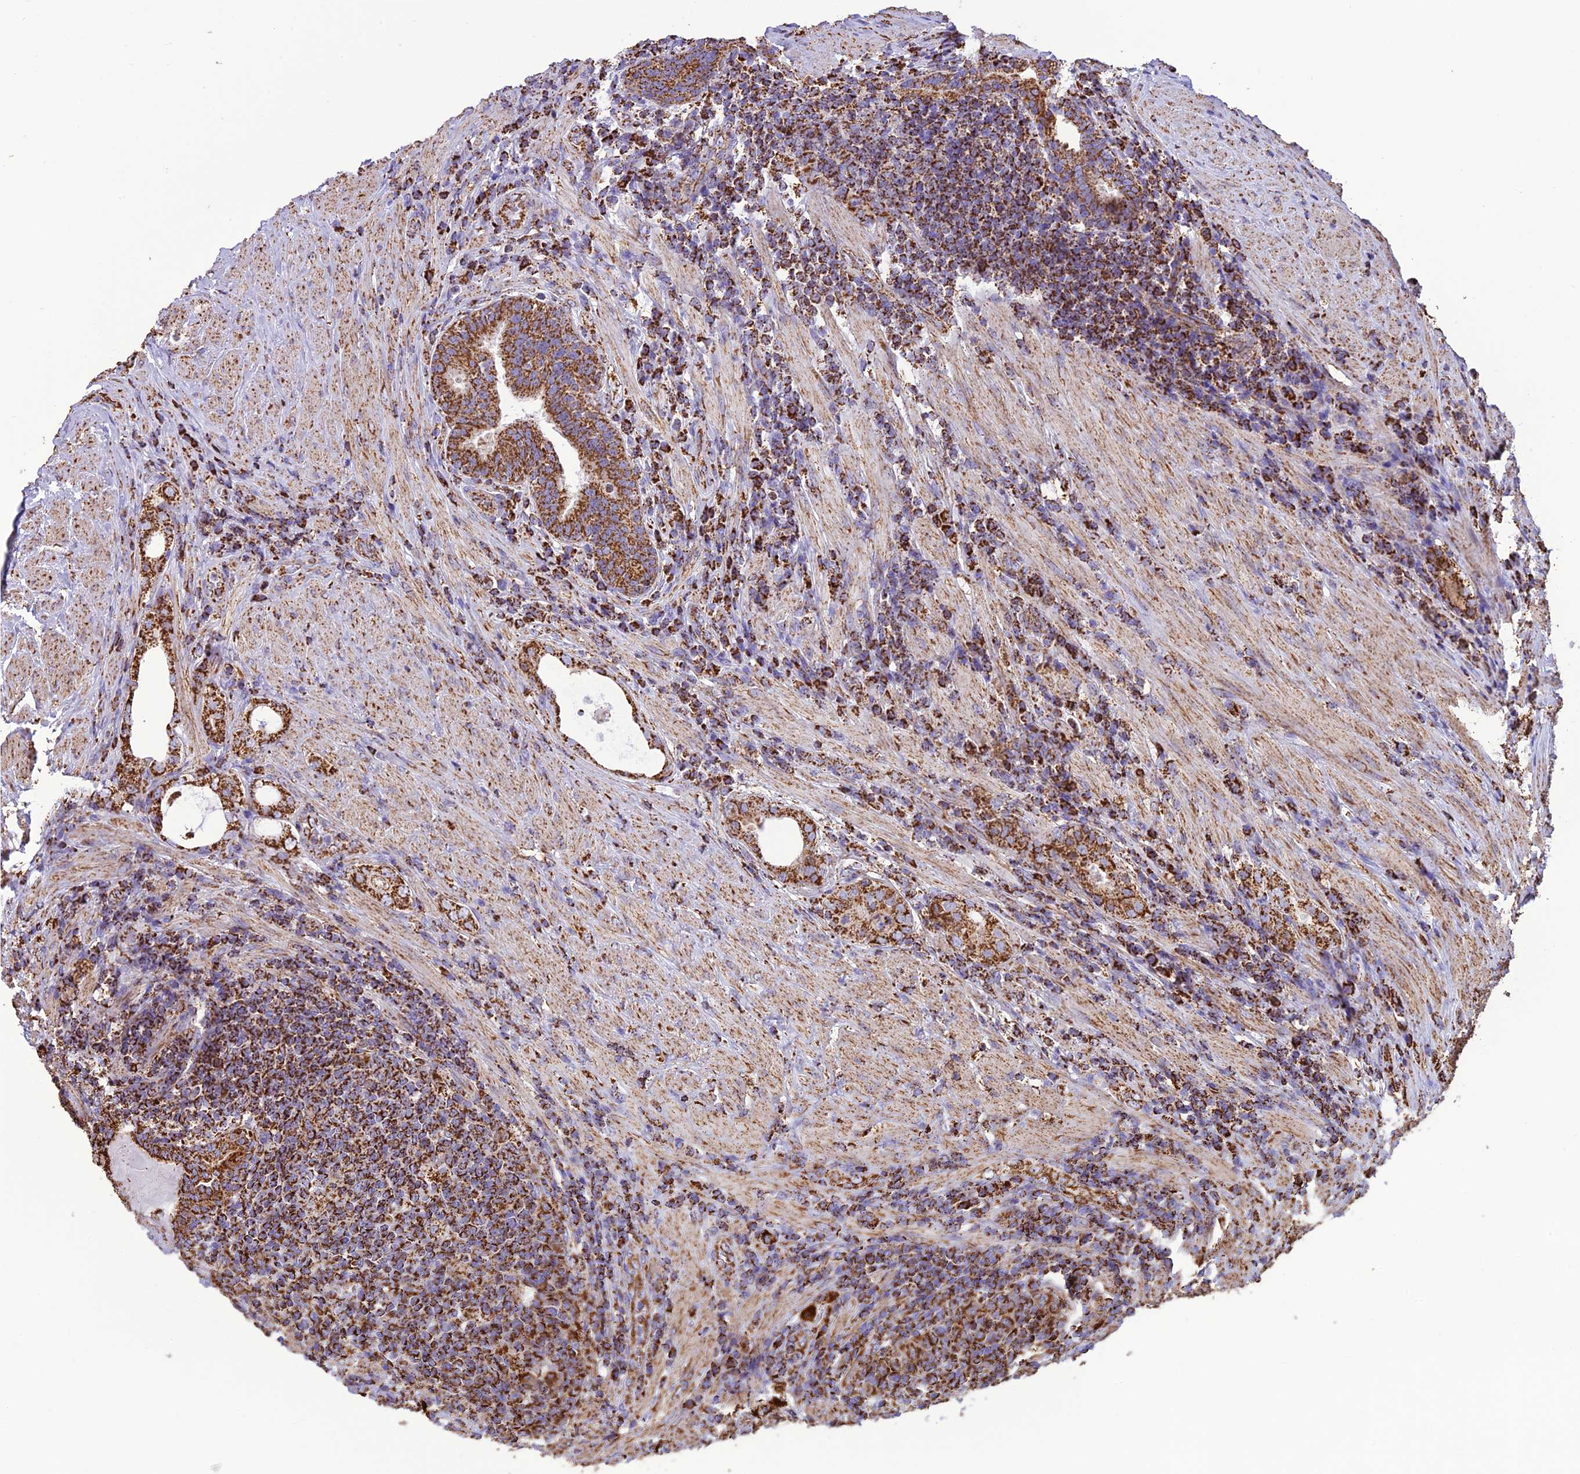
{"staining": {"intensity": "strong", "quantity": ">75%", "location": "cytoplasmic/membranous"}, "tissue": "prostate cancer", "cell_type": "Tumor cells", "image_type": "cancer", "snomed": [{"axis": "morphology", "description": "Adenocarcinoma, Low grade"}, {"axis": "topography", "description": "Prostate"}], "caption": "Brown immunohistochemical staining in human prostate cancer demonstrates strong cytoplasmic/membranous positivity in approximately >75% of tumor cells.", "gene": "NDUFAF1", "patient": {"sex": "male", "age": 68}}